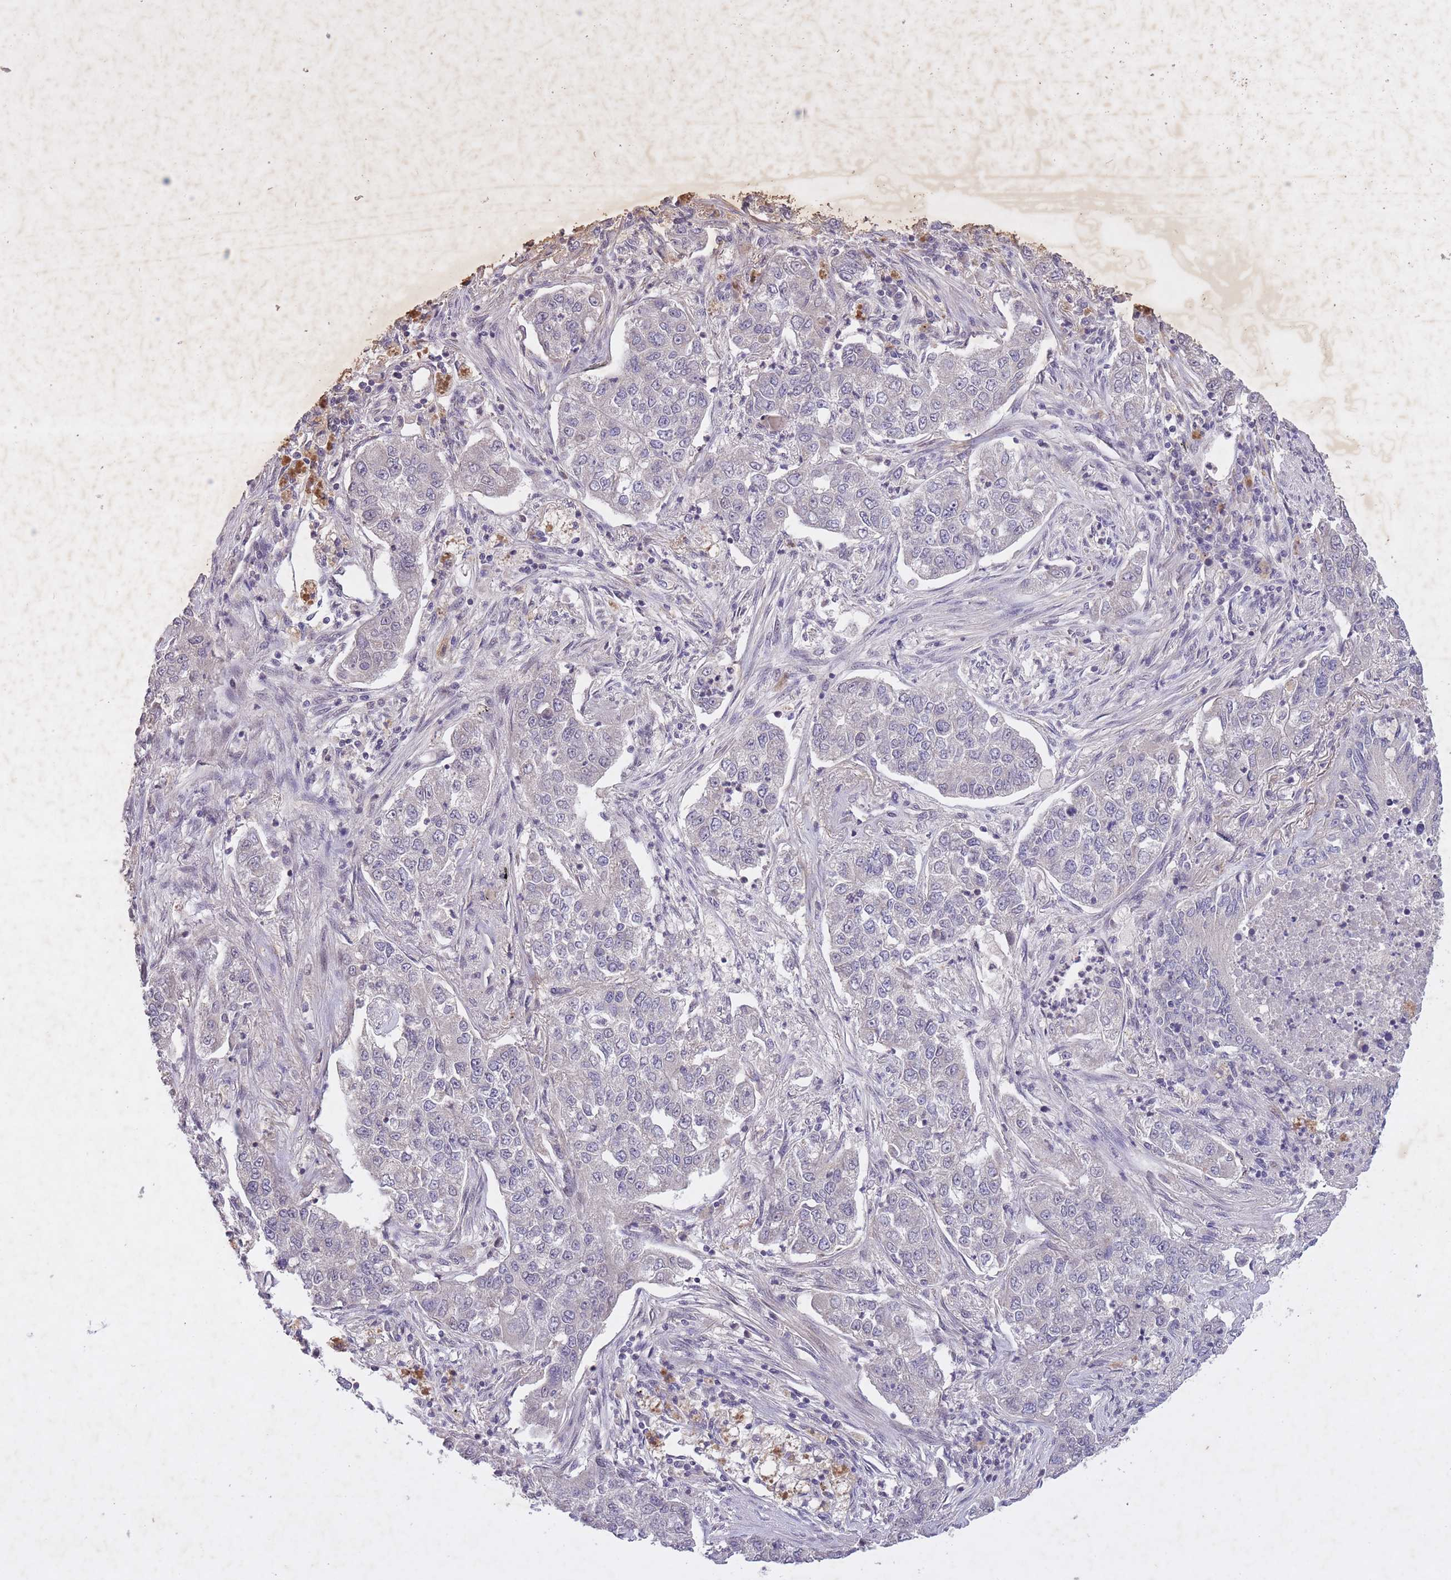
{"staining": {"intensity": "negative", "quantity": "none", "location": "none"}, "tissue": "lung cancer", "cell_type": "Tumor cells", "image_type": "cancer", "snomed": [{"axis": "morphology", "description": "Squamous cell carcinoma, NOS"}, {"axis": "topography", "description": "Lung"}], "caption": "A micrograph of human lung cancer is negative for staining in tumor cells. Nuclei are stained in blue.", "gene": "CBX6", "patient": {"sex": "male", "age": 74}}